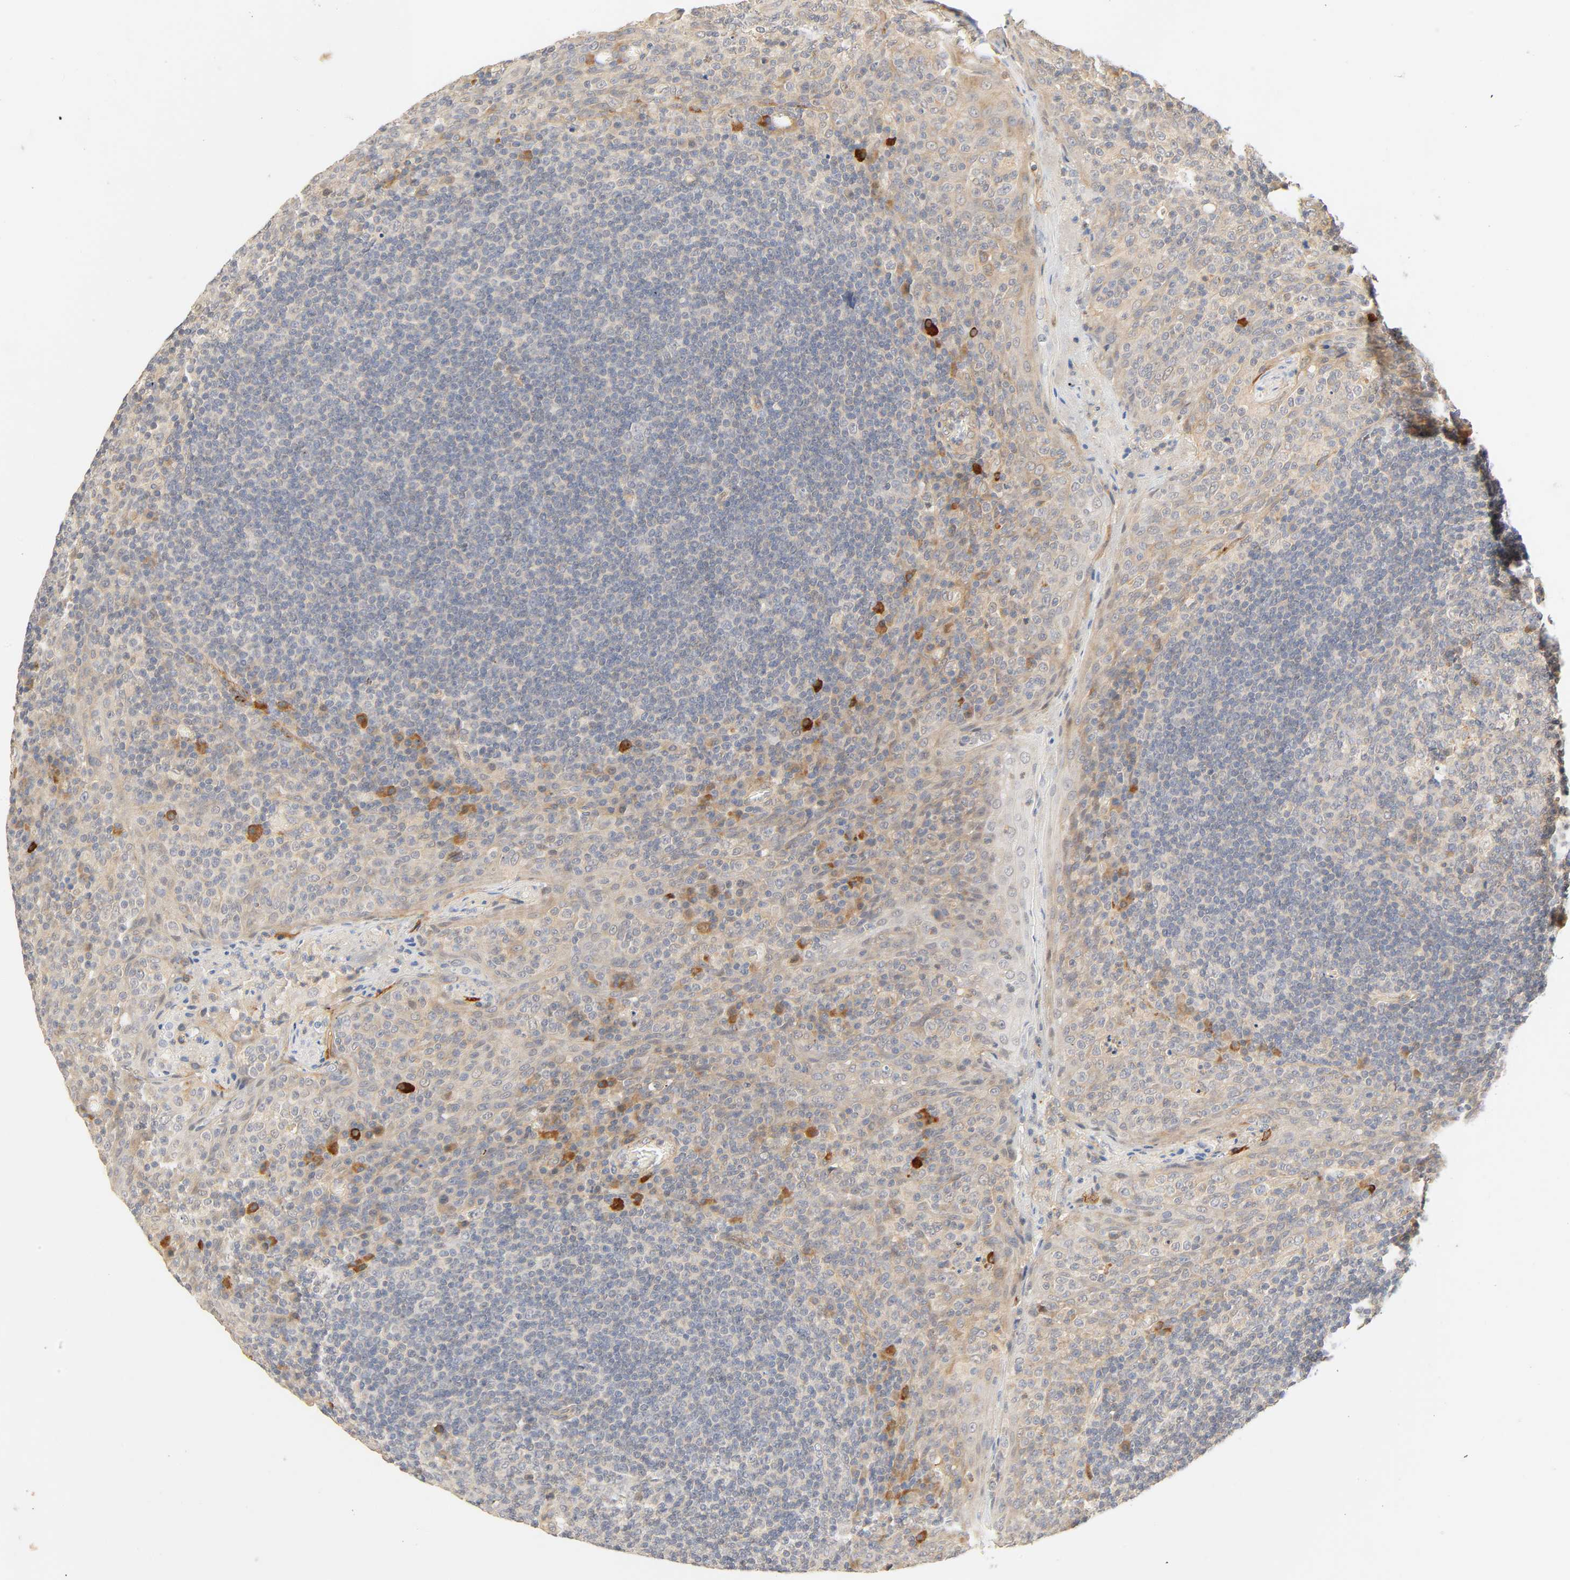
{"staining": {"intensity": "weak", "quantity": "<25%", "location": "cytoplasmic/membranous"}, "tissue": "tonsil", "cell_type": "Germinal center cells", "image_type": "normal", "snomed": [{"axis": "morphology", "description": "Normal tissue, NOS"}, {"axis": "topography", "description": "Tonsil"}], "caption": "This is an IHC image of benign human tonsil. There is no staining in germinal center cells.", "gene": "CACNA1G", "patient": {"sex": "male", "age": 17}}